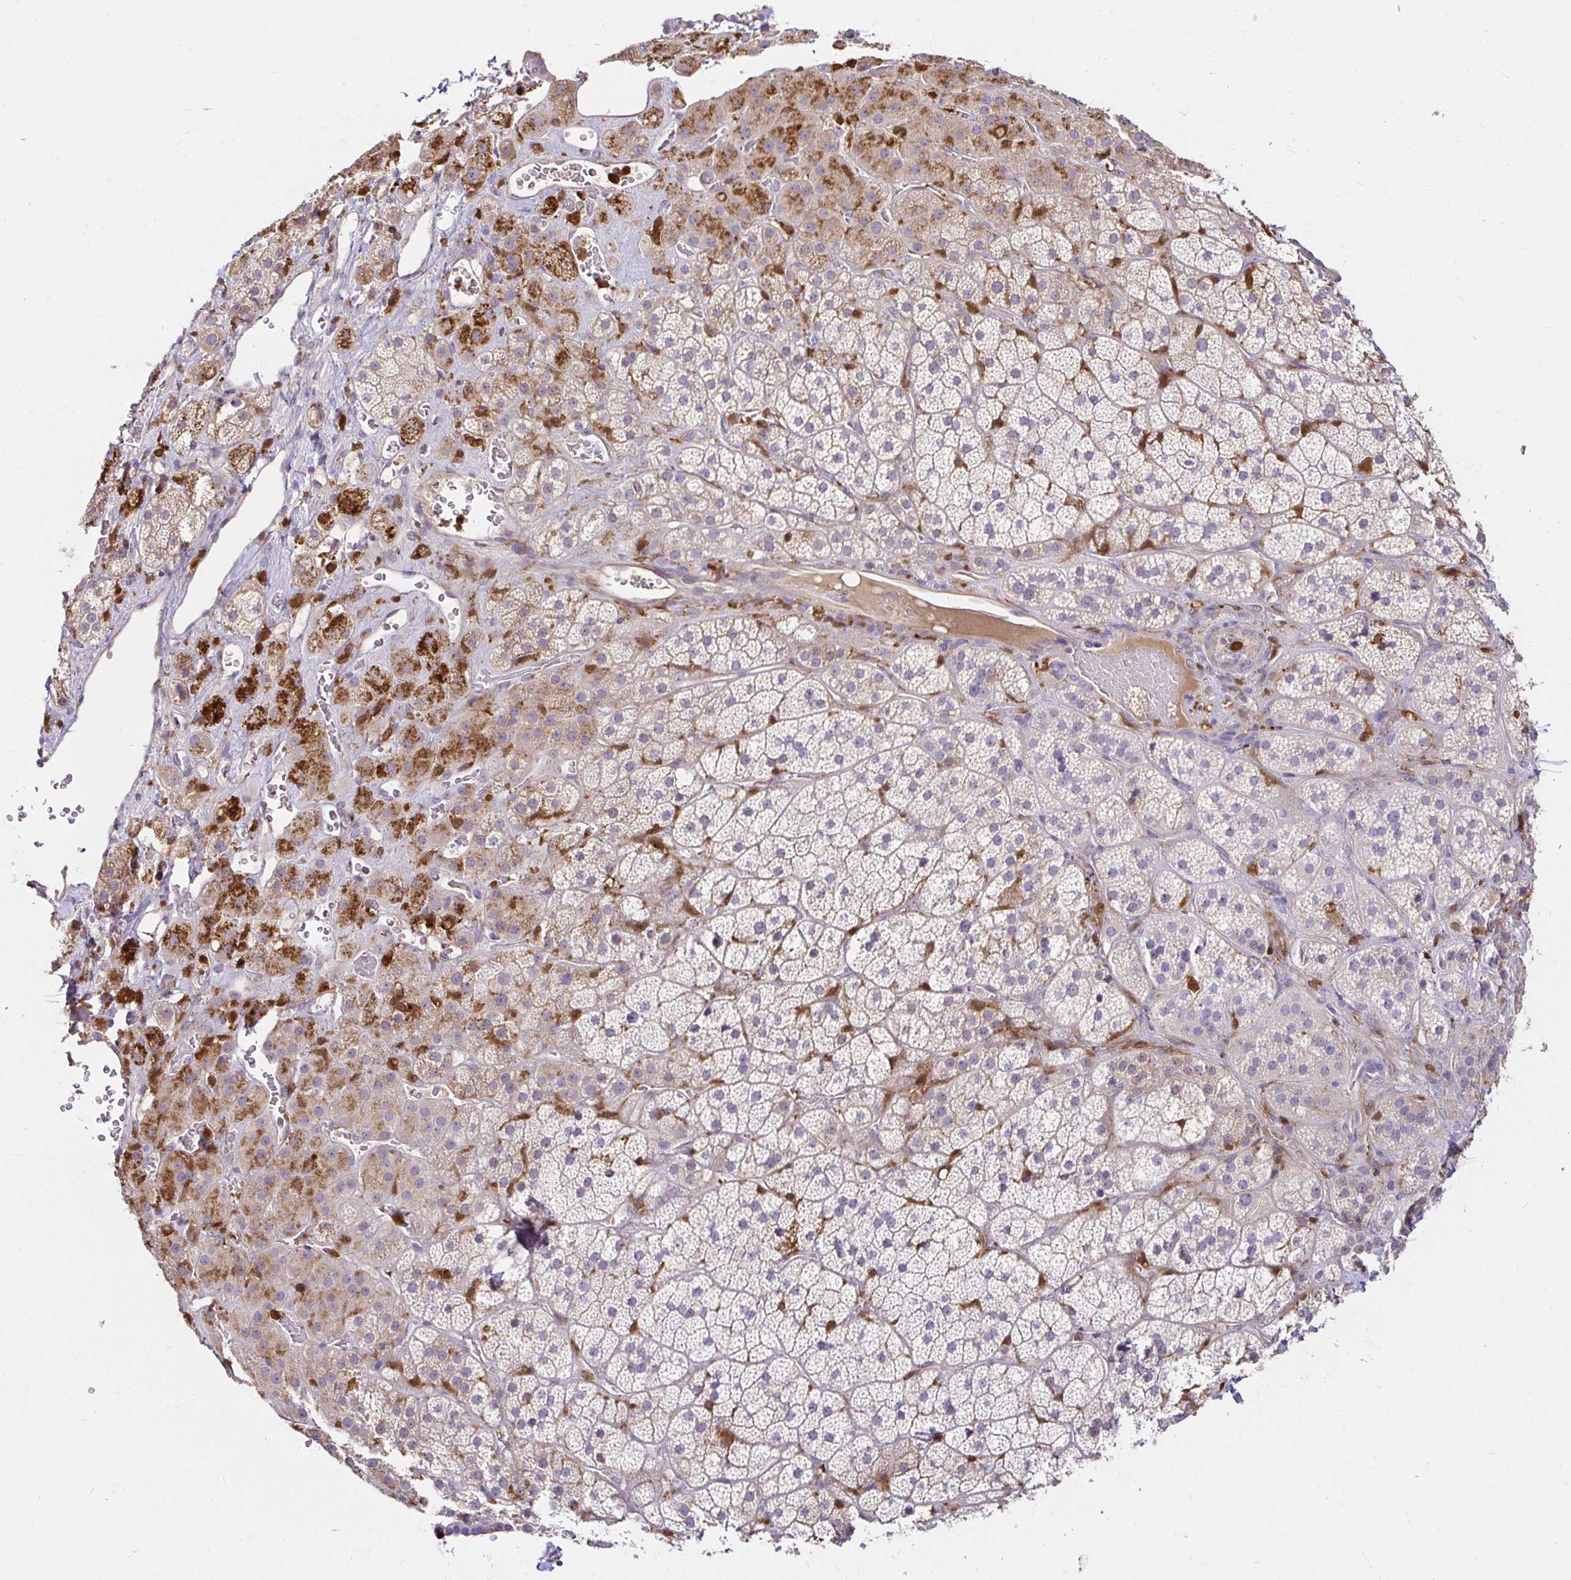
{"staining": {"intensity": "moderate", "quantity": "<25%", "location": "cytoplasmic/membranous"}, "tissue": "adrenal gland", "cell_type": "Glandular cells", "image_type": "normal", "snomed": [{"axis": "morphology", "description": "Normal tissue, NOS"}, {"axis": "topography", "description": "Adrenal gland"}], "caption": "Brown immunohistochemical staining in benign adrenal gland demonstrates moderate cytoplasmic/membranous positivity in approximately <25% of glandular cells. (DAB IHC with brightfield microscopy, high magnification).", "gene": "PYCARD", "patient": {"sex": "male", "age": 57}}